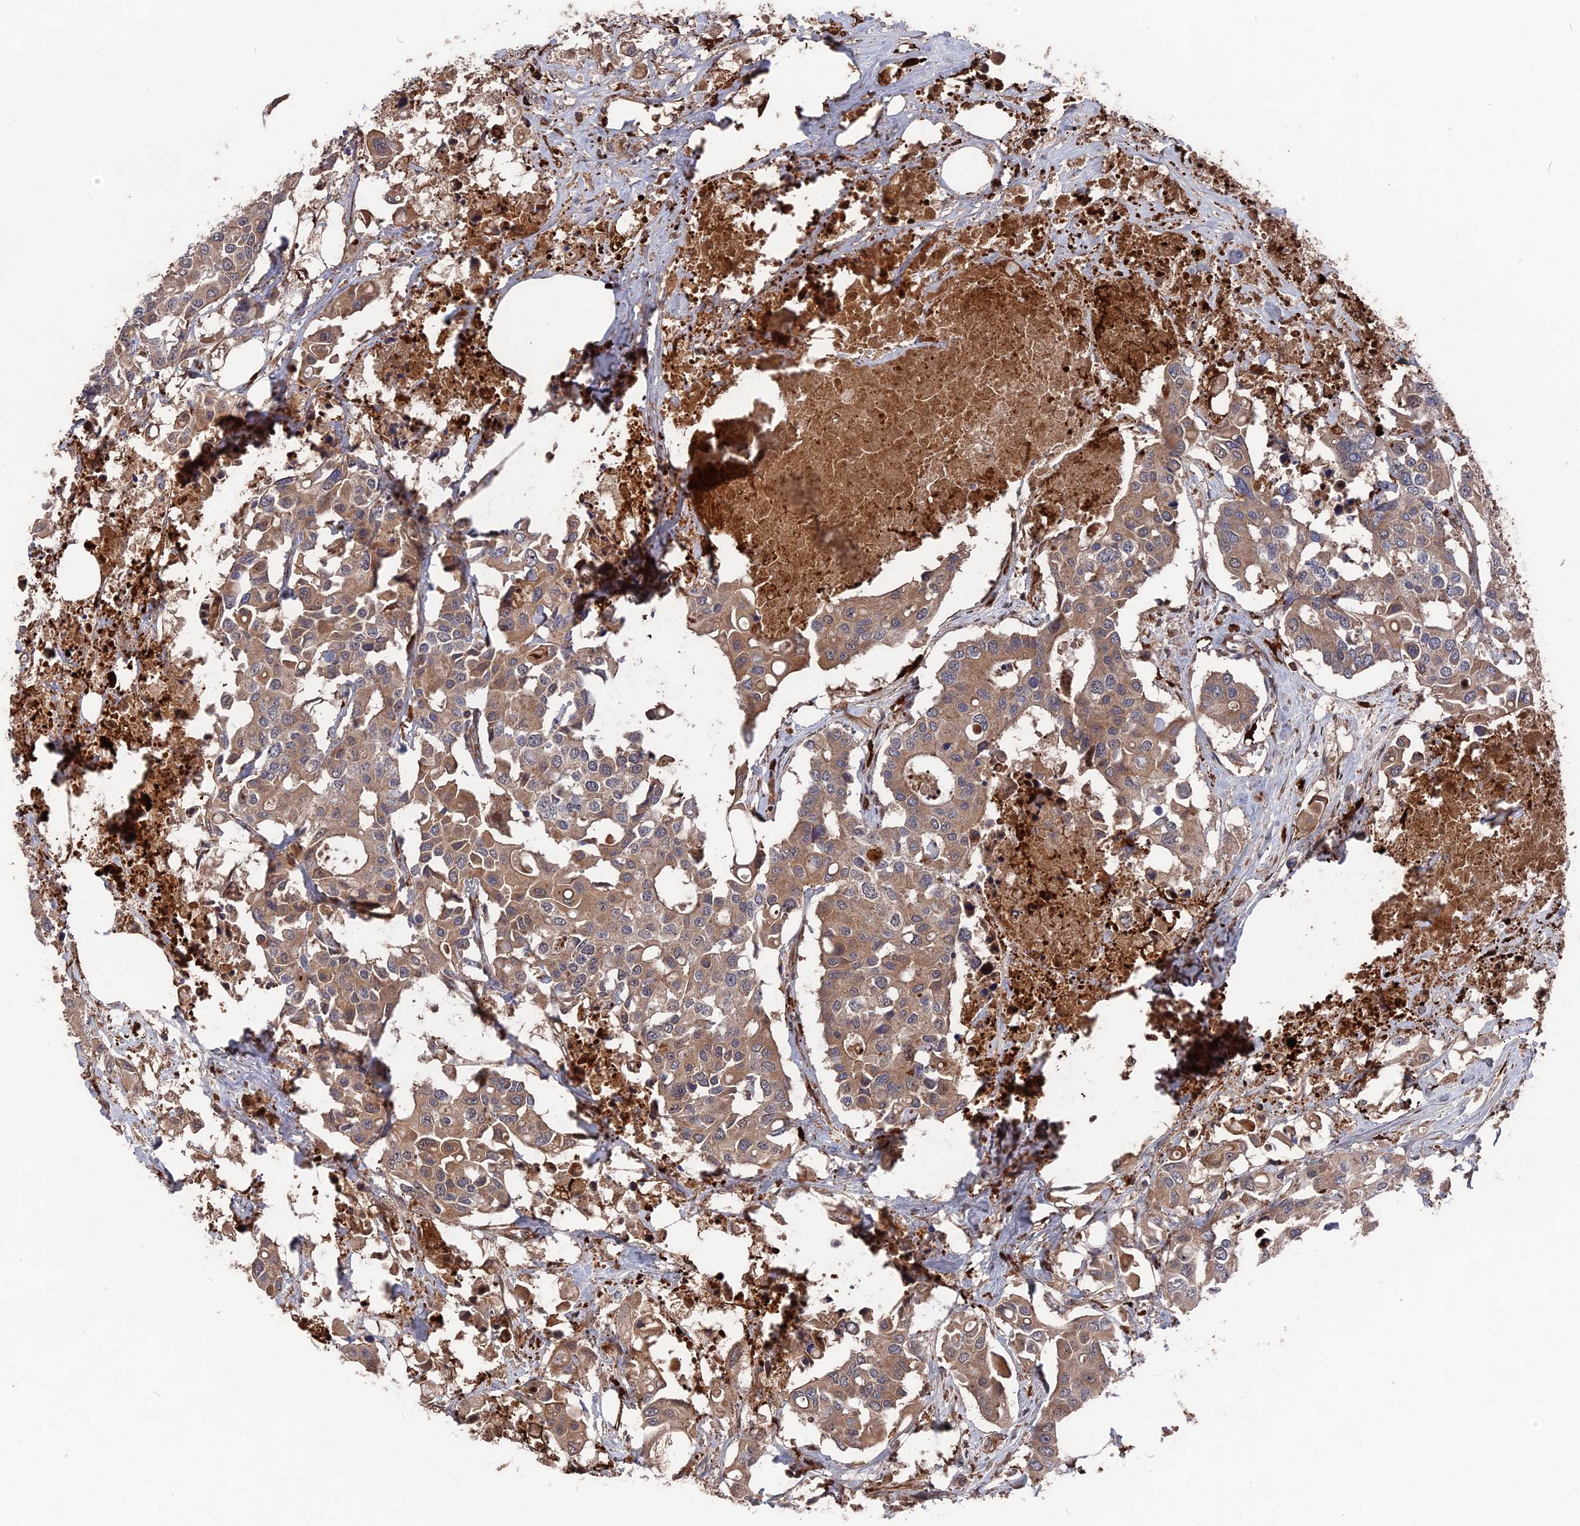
{"staining": {"intensity": "weak", "quantity": ">75%", "location": "cytoplasmic/membranous"}, "tissue": "colorectal cancer", "cell_type": "Tumor cells", "image_type": "cancer", "snomed": [{"axis": "morphology", "description": "Adenocarcinoma, NOS"}, {"axis": "topography", "description": "Colon"}], "caption": "Protein expression analysis of human colorectal adenocarcinoma reveals weak cytoplasmic/membranous staining in about >75% of tumor cells.", "gene": "DEF8", "patient": {"sex": "male", "age": 77}}